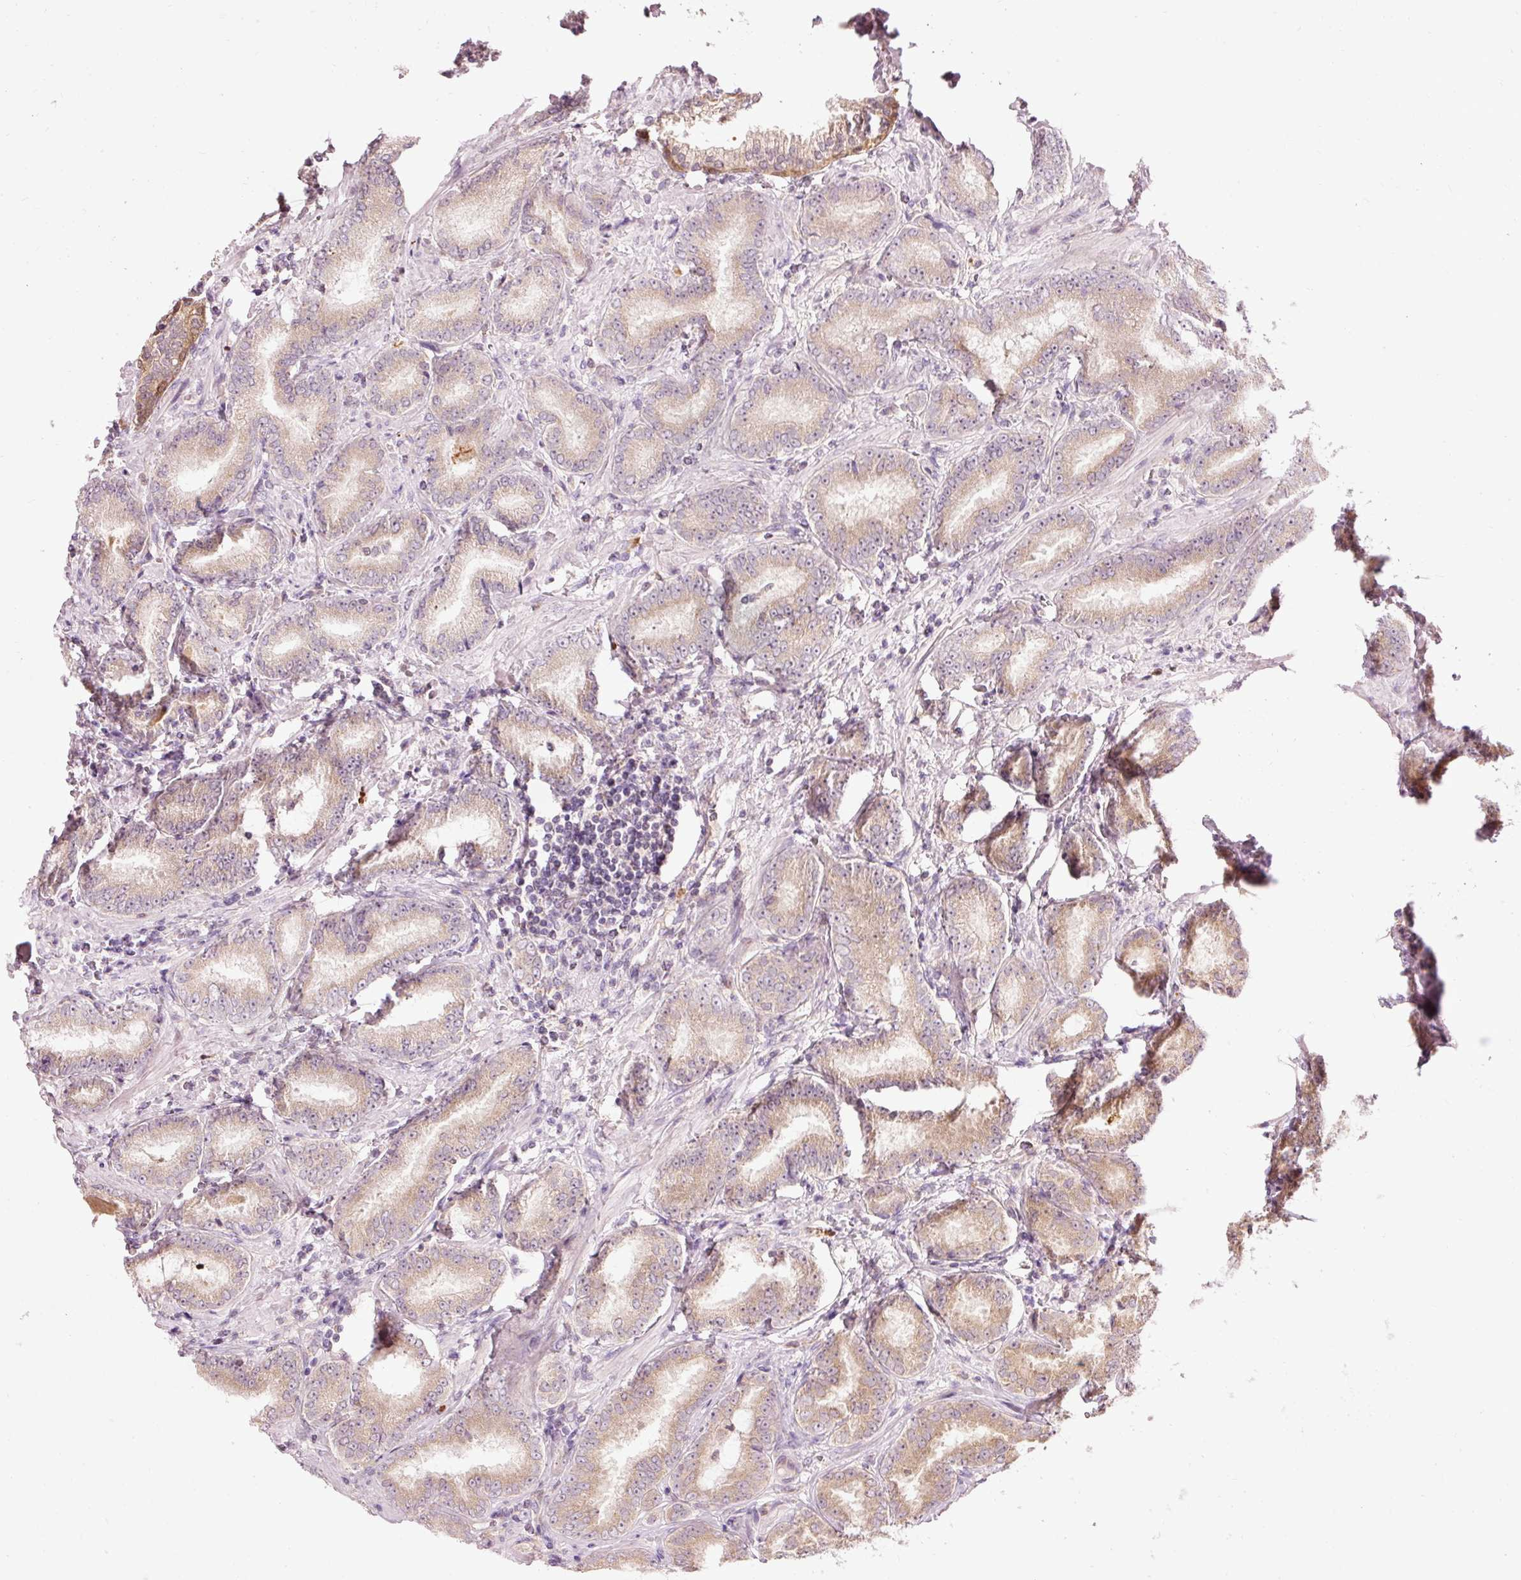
{"staining": {"intensity": "weak", "quantity": ">75%", "location": "cytoplasmic/membranous"}, "tissue": "prostate cancer", "cell_type": "Tumor cells", "image_type": "cancer", "snomed": [{"axis": "morphology", "description": "Adenocarcinoma, High grade"}, {"axis": "topography", "description": "Prostate"}], "caption": "Protein expression by immunohistochemistry (IHC) shows weak cytoplasmic/membranous expression in about >75% of tumor cells in prostate high-grade adenocarcinoma. Using DAB (brown) and hematoxylin (blue) stains, captured at high magnification using brightfield microscopy.", "gene": "PRDX5", "patient": {"sex": "male", "age": 72}}